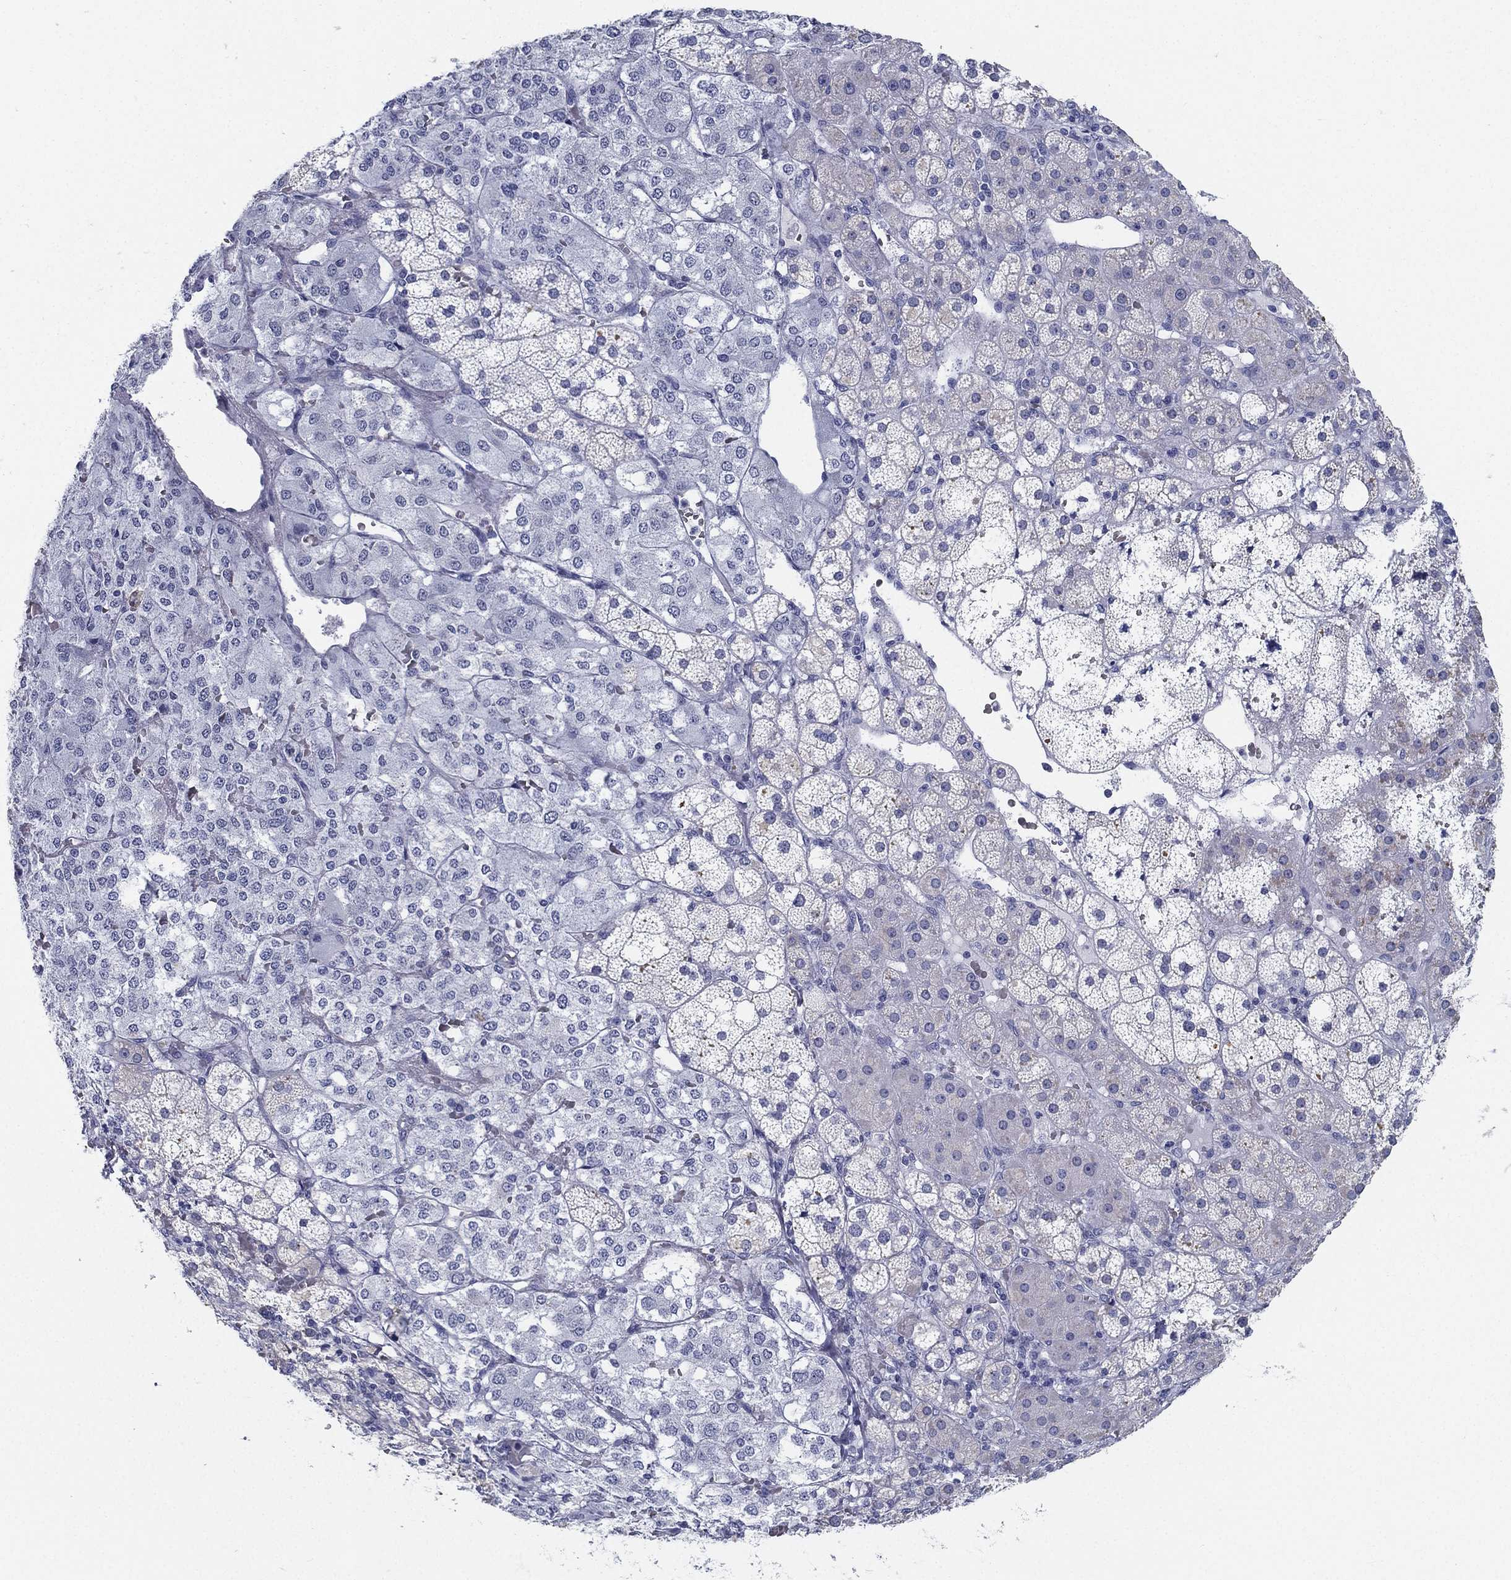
{"staining": {"intensity": "negative", "quantity": "none", "location": "none"}, "tissue": "adrenal gland", "cell_type": "Glandular cells", "image_type": "normal", "snomed": [{"axis": "morphology", "description": "Normal tissue, NOS"}, {"axis": "topography", "description": "Adrenal gland"}], "caption": "An image of adrenal gland stained for a protein shows no brown staining in glandular cells.", "gene": "ATP1B2", "patient": {"sex": "male", "age": 53}}